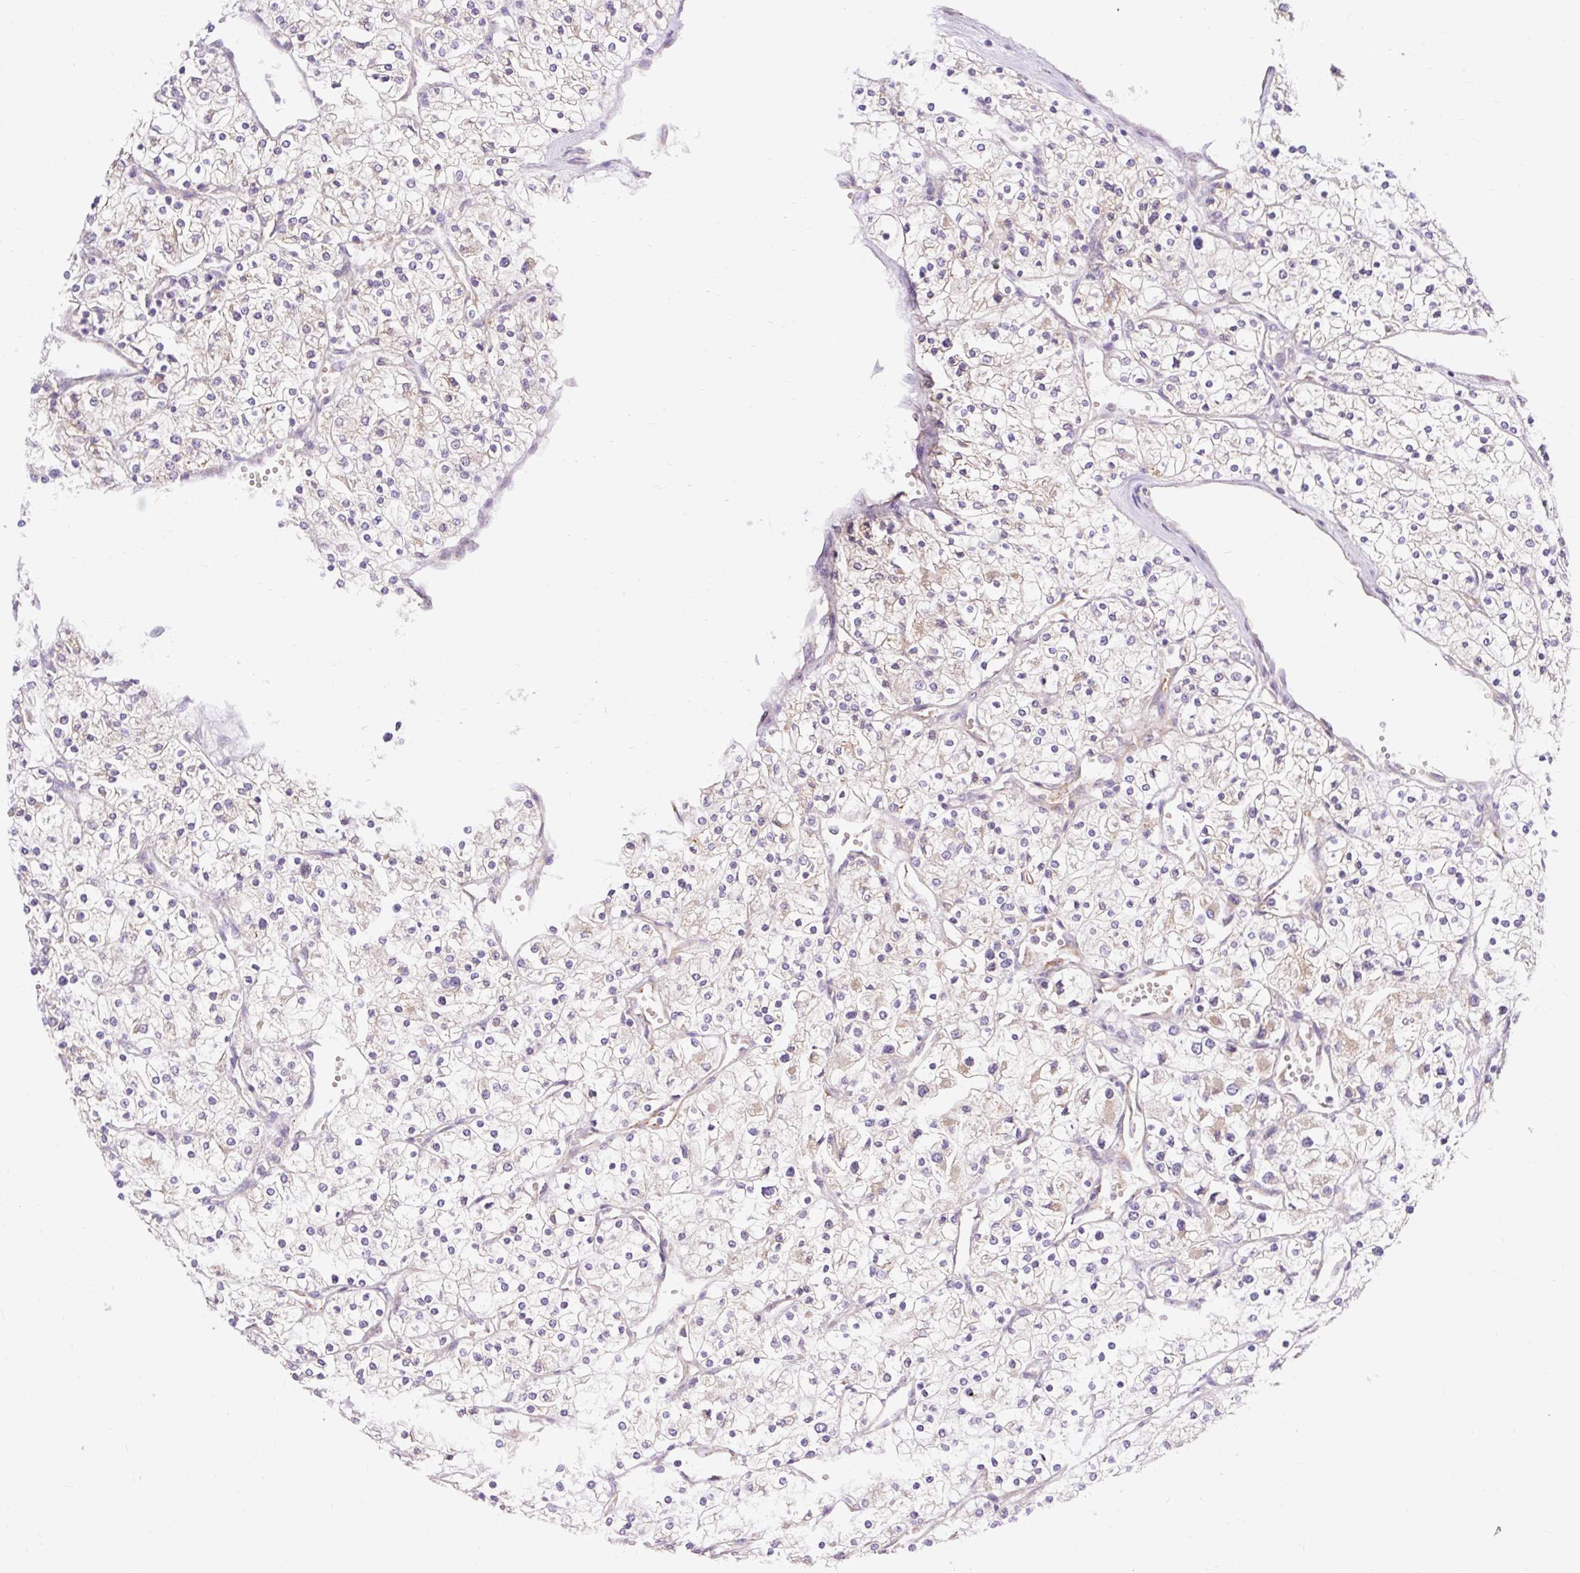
{"staining": {"intensity": "weak", "quantity": "<25%", "location": "cytoplasmic/membranous"}, "tissue": "renal cancer", "cell_type": "Tumor cells", "image_type": "cancer", "snomed": [{"axis": "morphology", "description": "Adenocarcinoma, NOS"}, {"axis": "topography", "description": "Kidney"}], "caption": "The IHC histopathology image has no significant staining in tumor cells of renal cancer (adenocarcinoma) tissue.", "gene": "SEC63", "patient": {"sex": "male", "age": 80}}